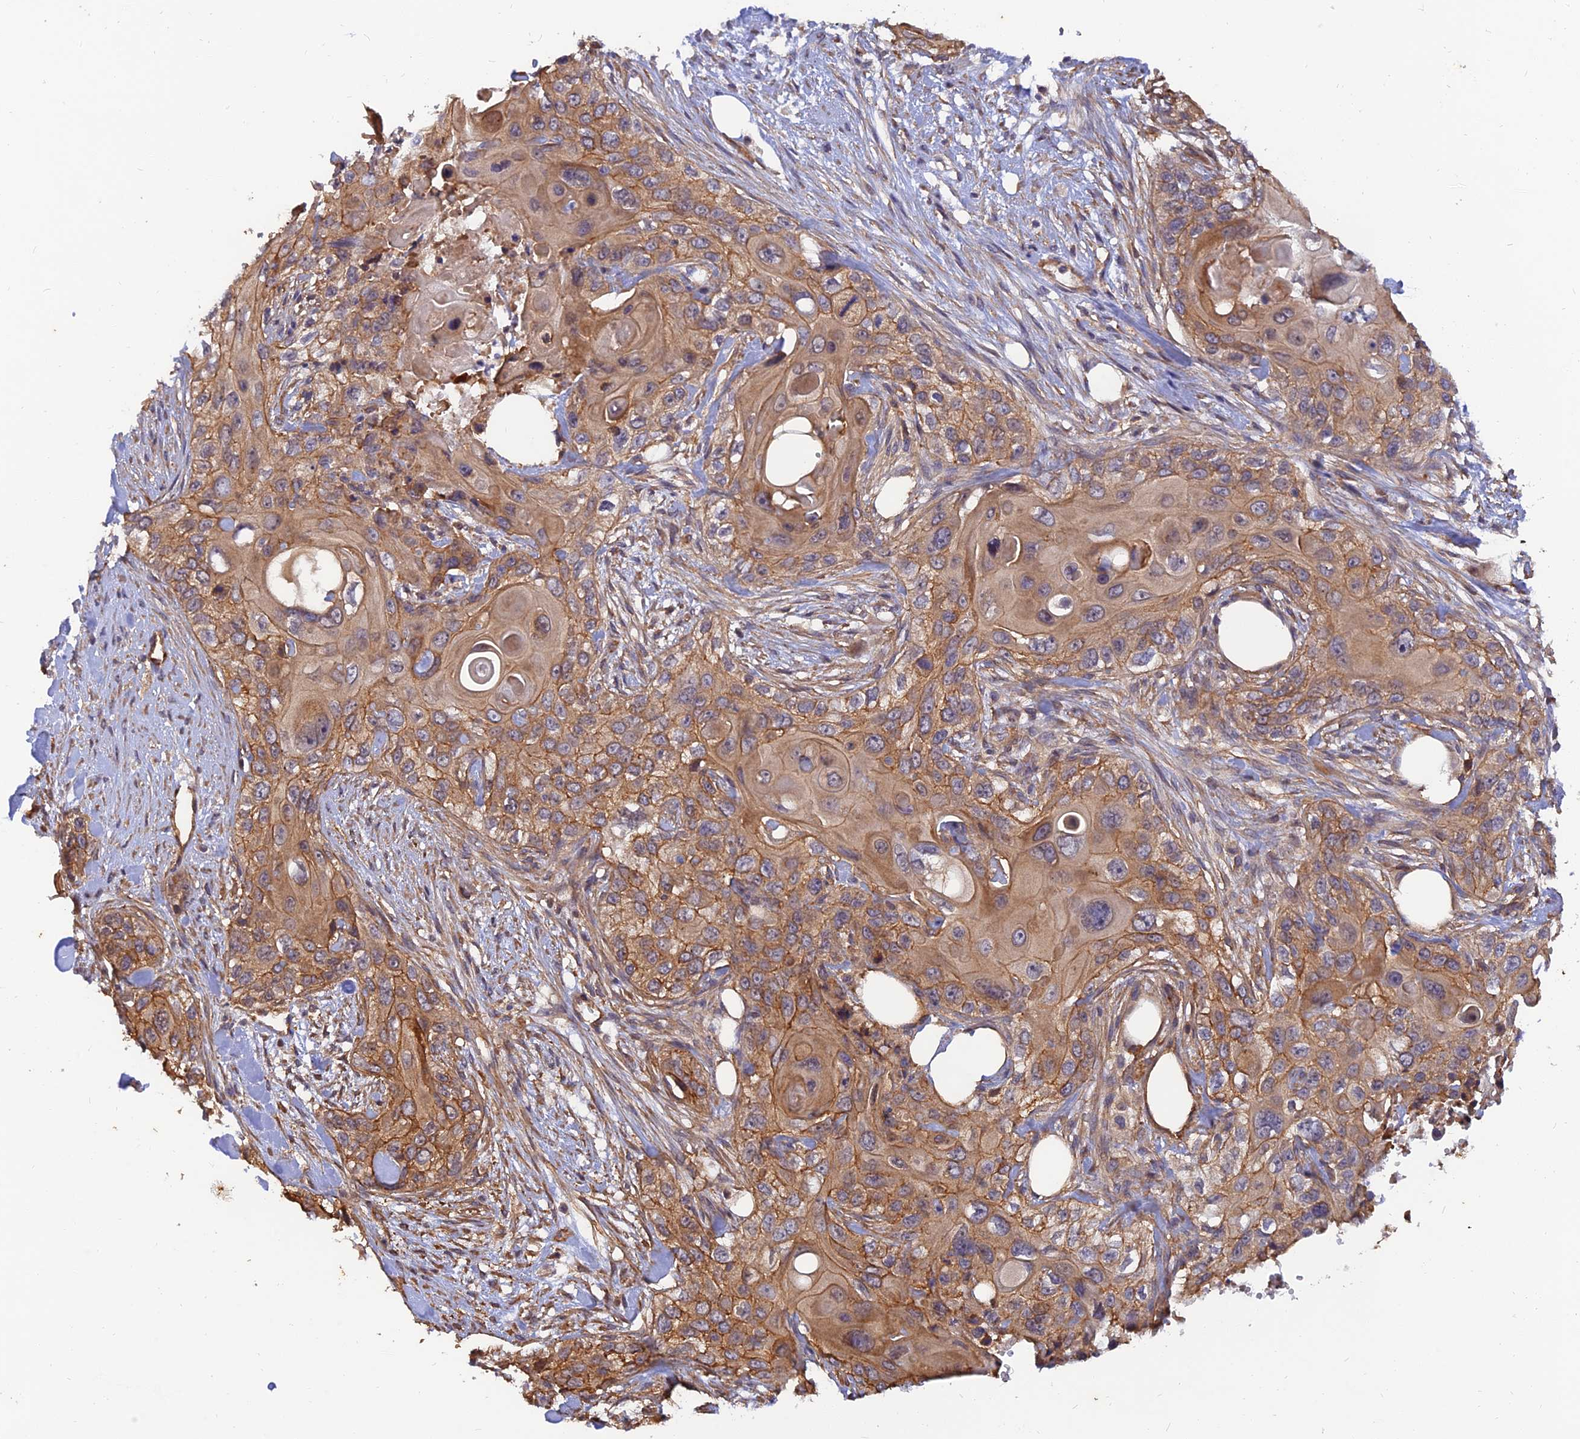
{"staining": {"intensity": "moderate", "quantity": ">75%", "location": "cytoplasmic/membranous"}, "tissue": "skin cancer", "cell_type": "Tumor cells", "image_type": "cancer", "snomed": [{"axis": "morphology", "description": "Normal tissue, NOS"}, {"axis": "morphology", "description": "Squamous cell carcinoma, NOS"}, {"axis": "topography", "description": "Skin"}], "caption": "A high-resolution photomicrograph shows IHC staining of skin cancer (squamous cell carcinoma), which shows moderate cytoplasmic/membranous positivity in about >75% of tumor cells.", "gene": "WDR41", "patient": {"sex": "male", "age": 72}}